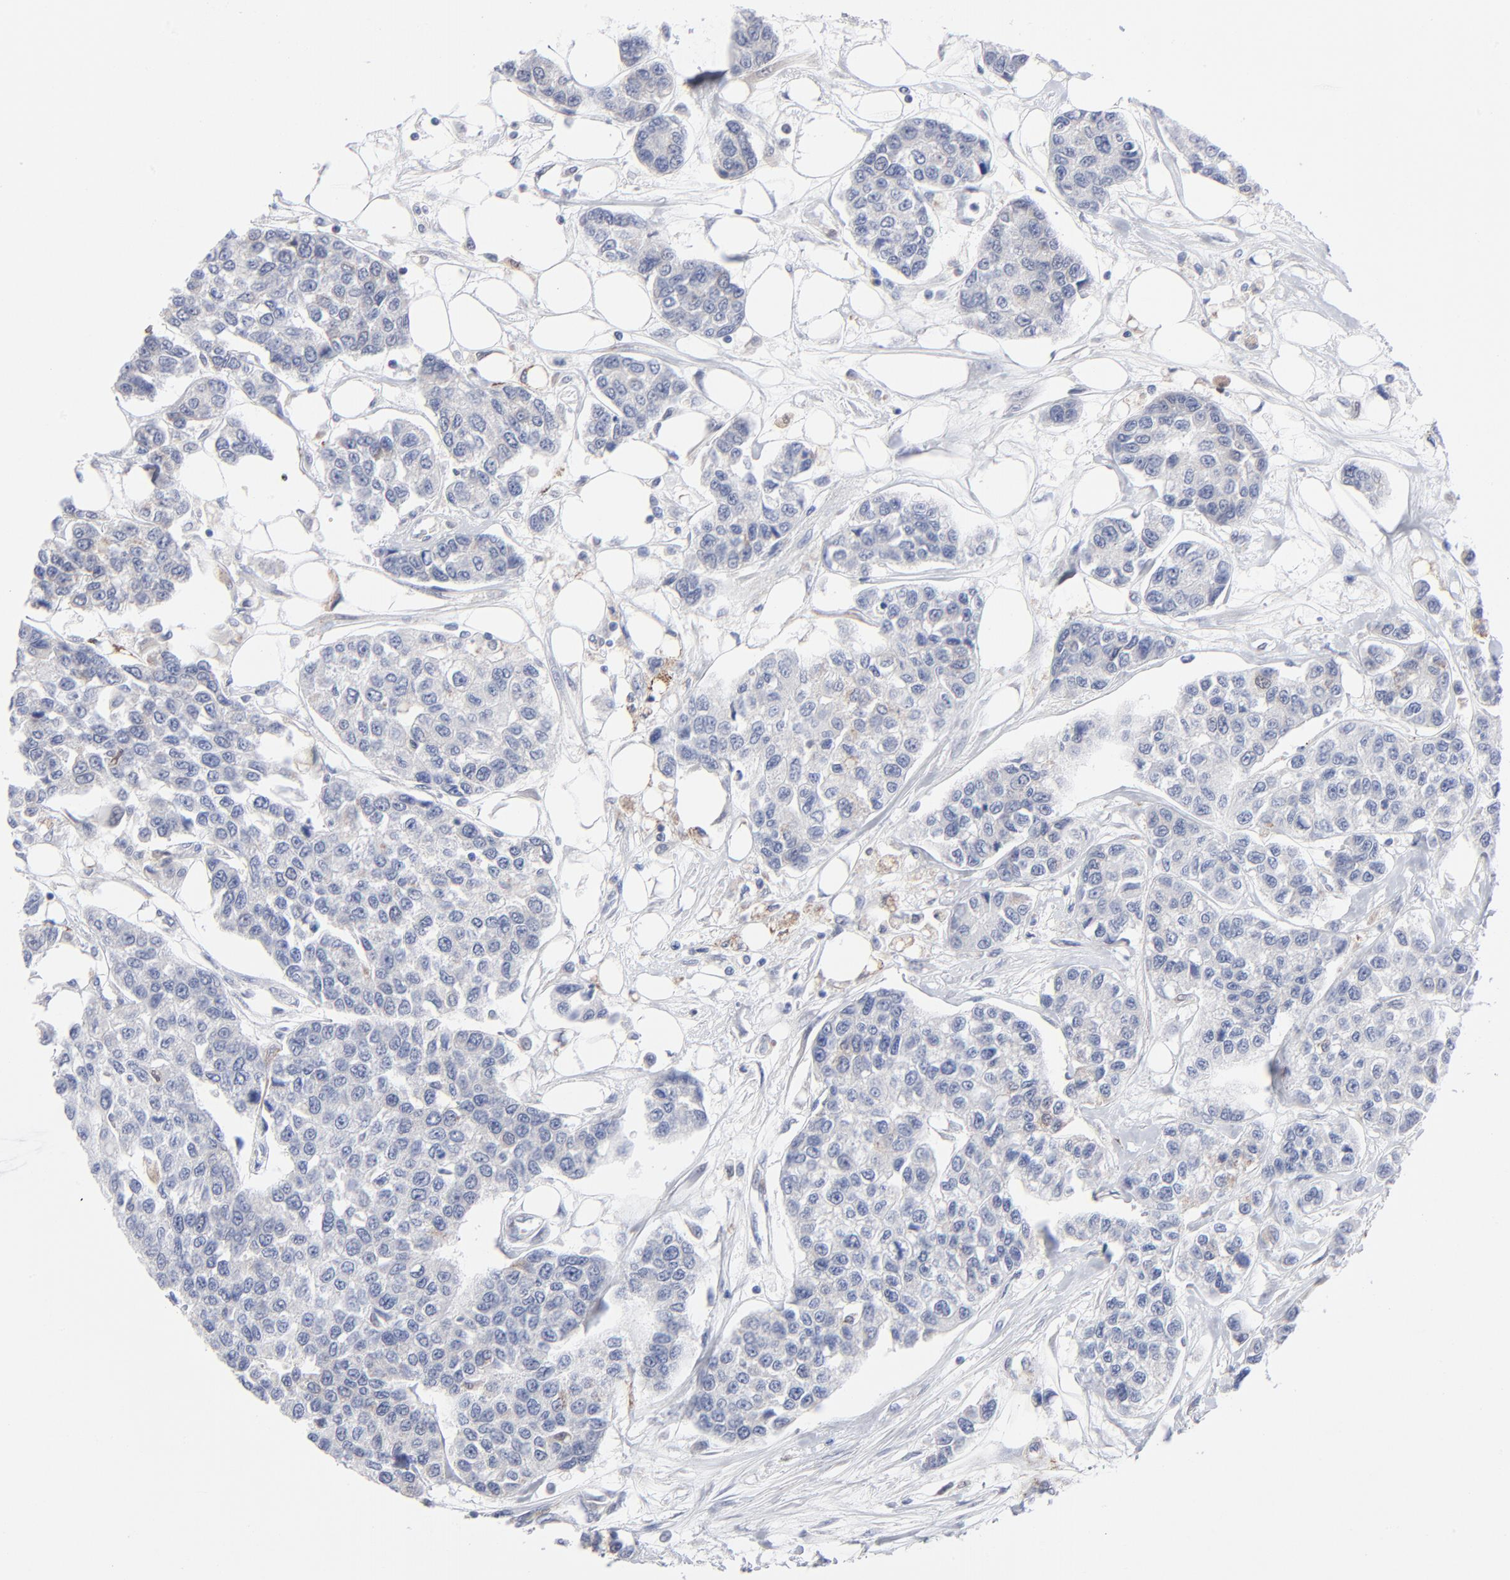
{"staining": {"intensity": "negative", "quantity": "none", "location": "none"}, "tissue": "breast cancer", "cell_type": "Tumor cells", "image_type": "cancer", "snomed": [{"axis": "morphology", "description": "Duct carcinoma"}, {"axis": "topography", "description": "Breast"}], "caption": "IHC of breast cancer displays no expression in tumor cells.", "gene": "CHCHD10", "patient": {"sex": "female", "age": 51}}